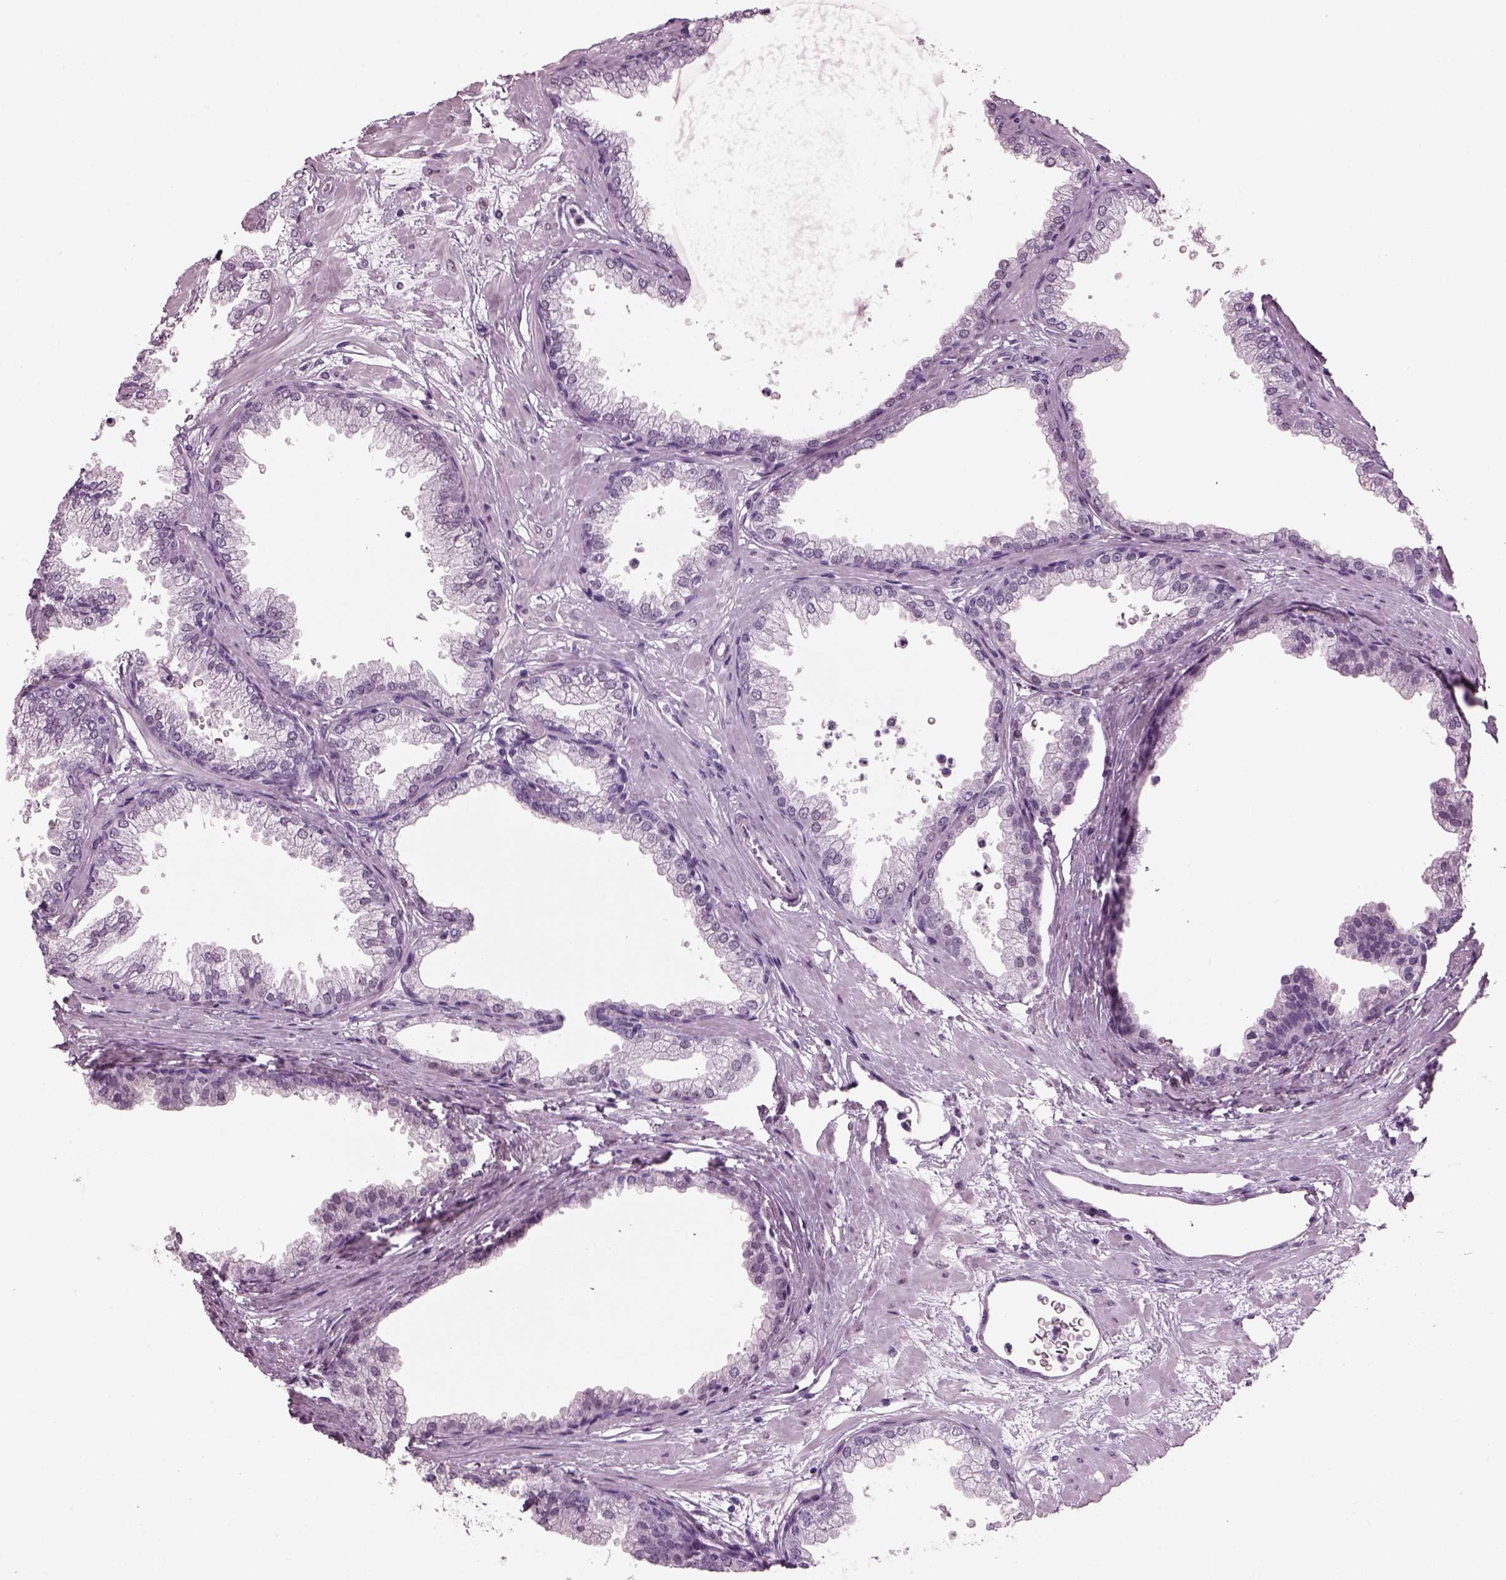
{"staining": {"intensity": "negative", "quantity": "none", "location": "none"}, "tissue": "prostate", "cell_type": "Glandular cells", "image_type": "normal", "snomed": [{"axis": "morphology", "description": "Normal tissue, NOS"}, {"axis": "topography", "description": "Prostate"}], "caption": "Immunohistochemical staining of unremarkable prostate shows no significant expression in glandular cells.", "gene": "KRTAP3", "patient": {"sex": "male", "age": 37}}